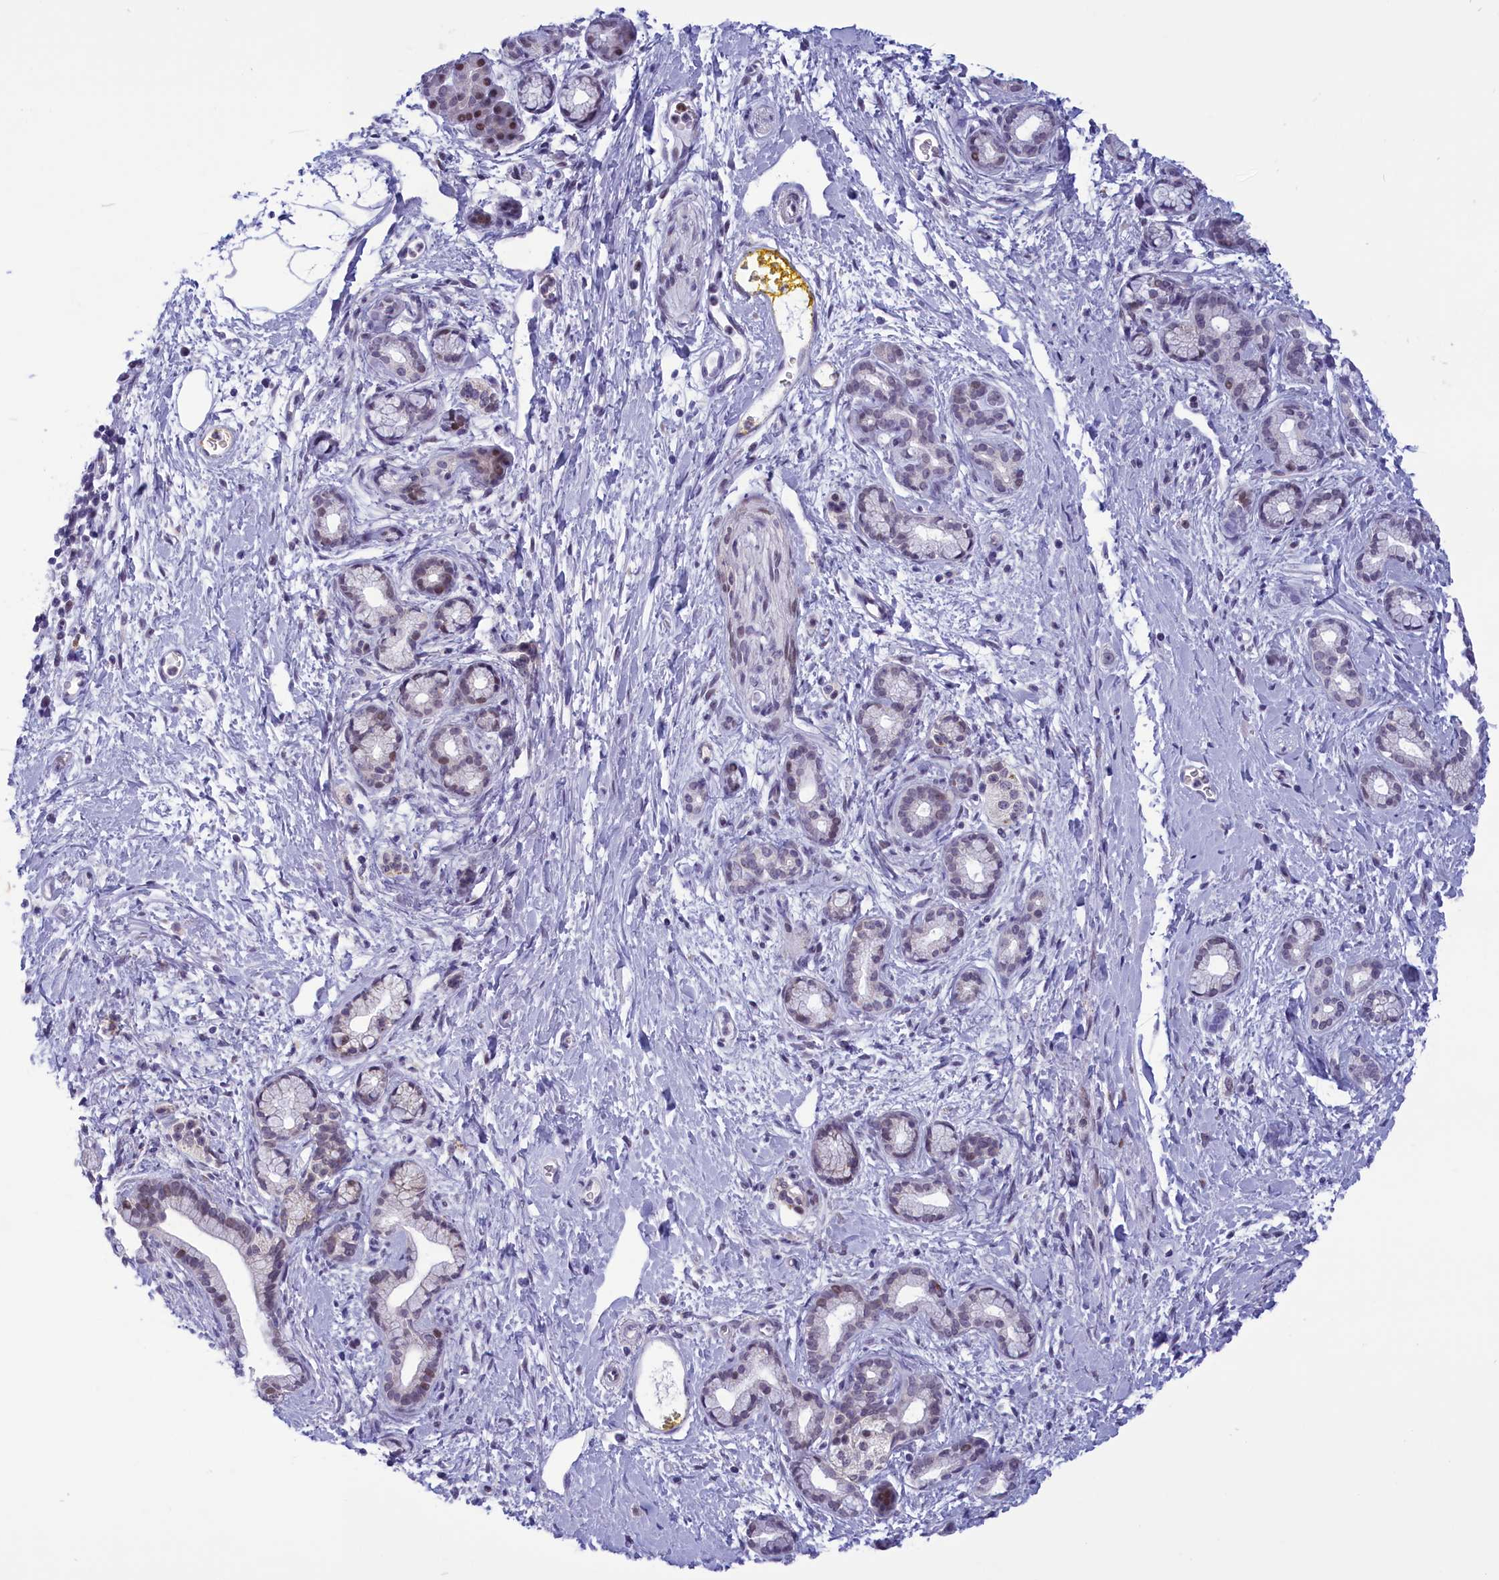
{"staining": {"intensity": "weak", "quantity": "<25%", "location": "nuclear"}, "tissue": "pancreatic cancer", "cell_type": "Tumor cells", "image_type": "cancer", "snomed": [{"axis": "morphology", "description": "Adenocarcinoma, NOS"}, {"axis": "topography", "description": "Pancreas"}], "caption": "Immunohistochemistry (IHC) micrograph of human adenocarcinoma (pancreatic) stained for a protein (brown), which displays no positivity in tumor cells. (IHC, brightfield microscopy, high magnification).", "gene": "ELOA2", "patient": {"sex": "male", "age": 58}}